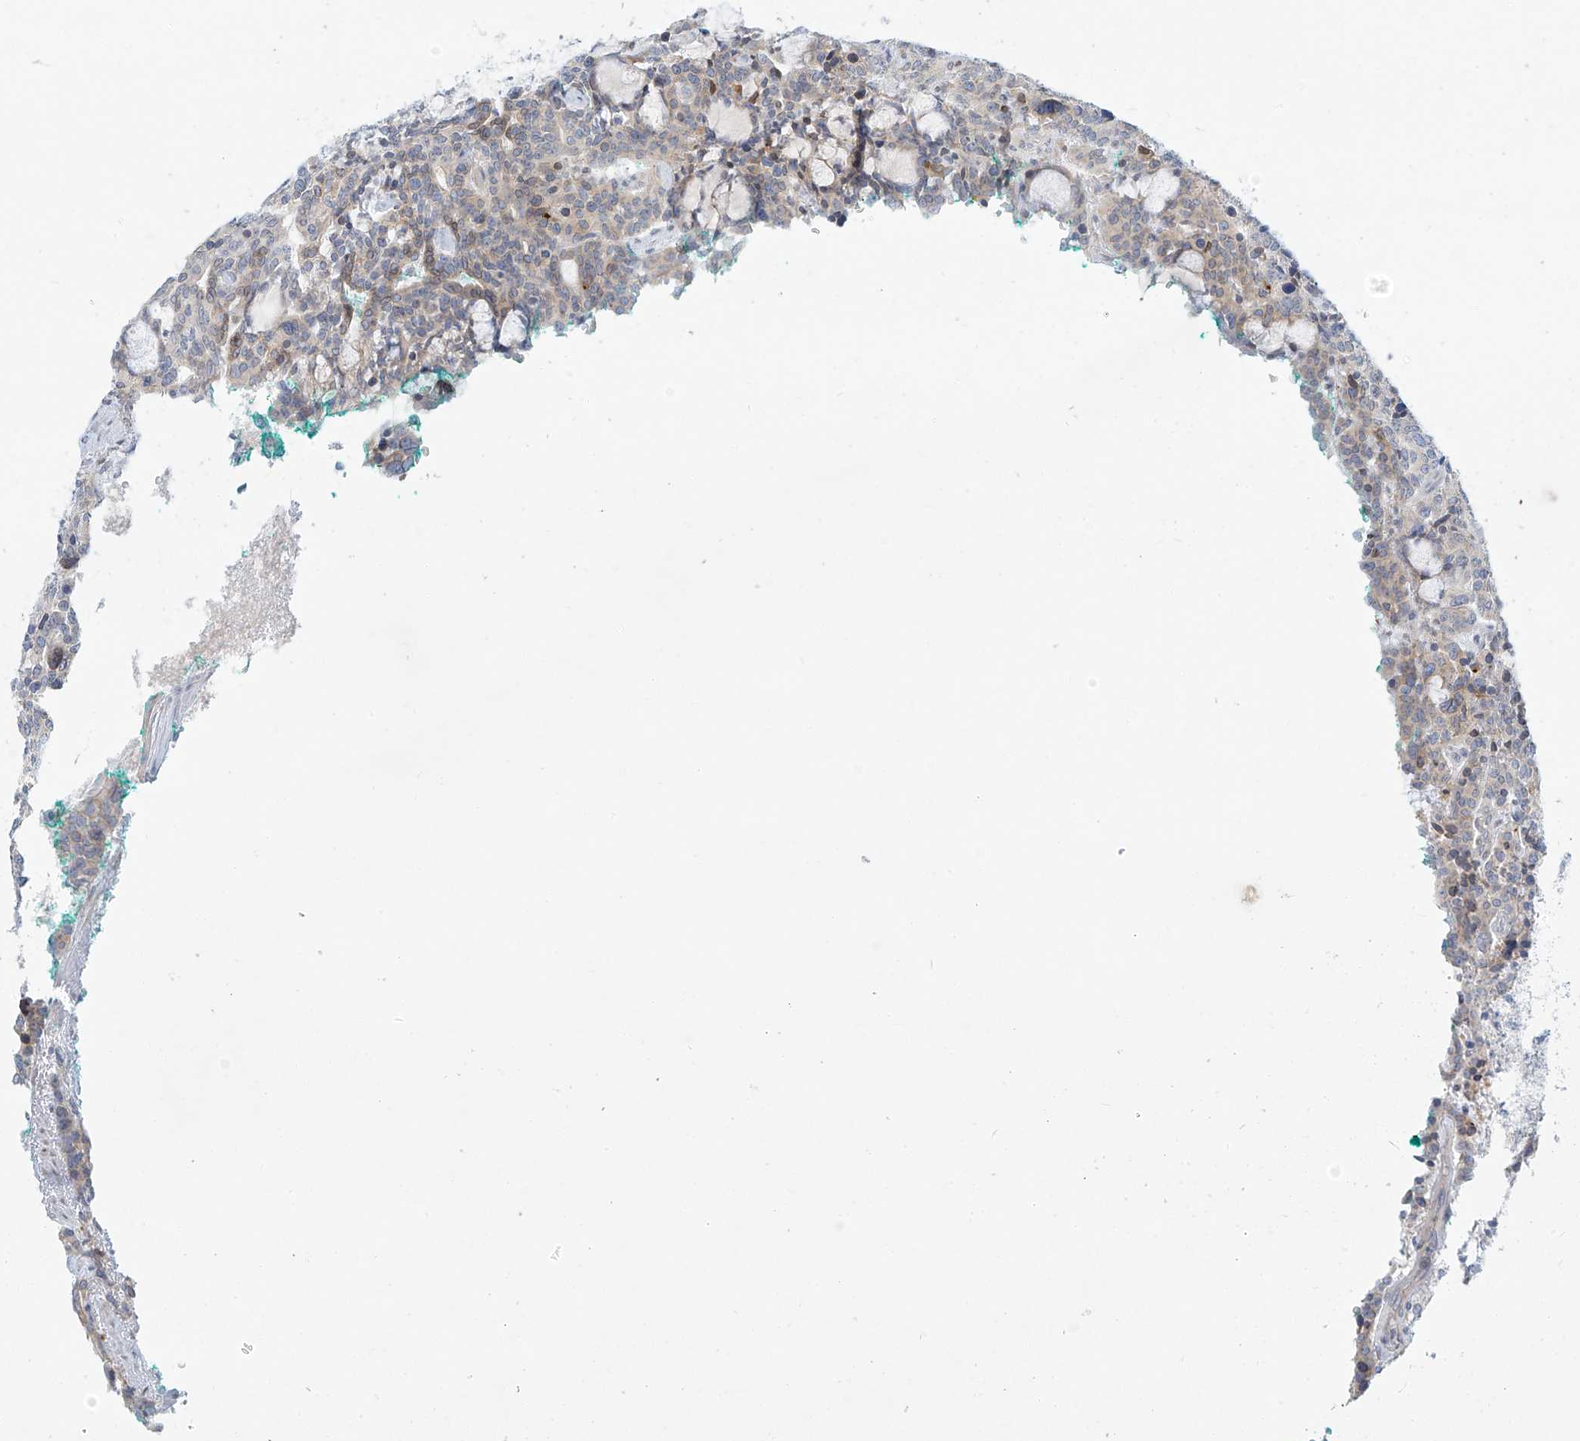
{"staining": {"intensity": "negative", "quantity": "none", "location": "none"}, "tissue": "carcinoid", "cell_type": "Tumor cells", "image_type": "cancer", "snomed": [{"axis": "morphology", "description": "Carcinoid, malignant, NOS"}, {"axis": "topography", "description": "Lung"}], "caption": "Carcinoid stained for a protein using immunohistochemistry demonstrates no positivity tumor cells.", "gene": "PCYOX1", "patient": {"sex": "female", "age": 46}}